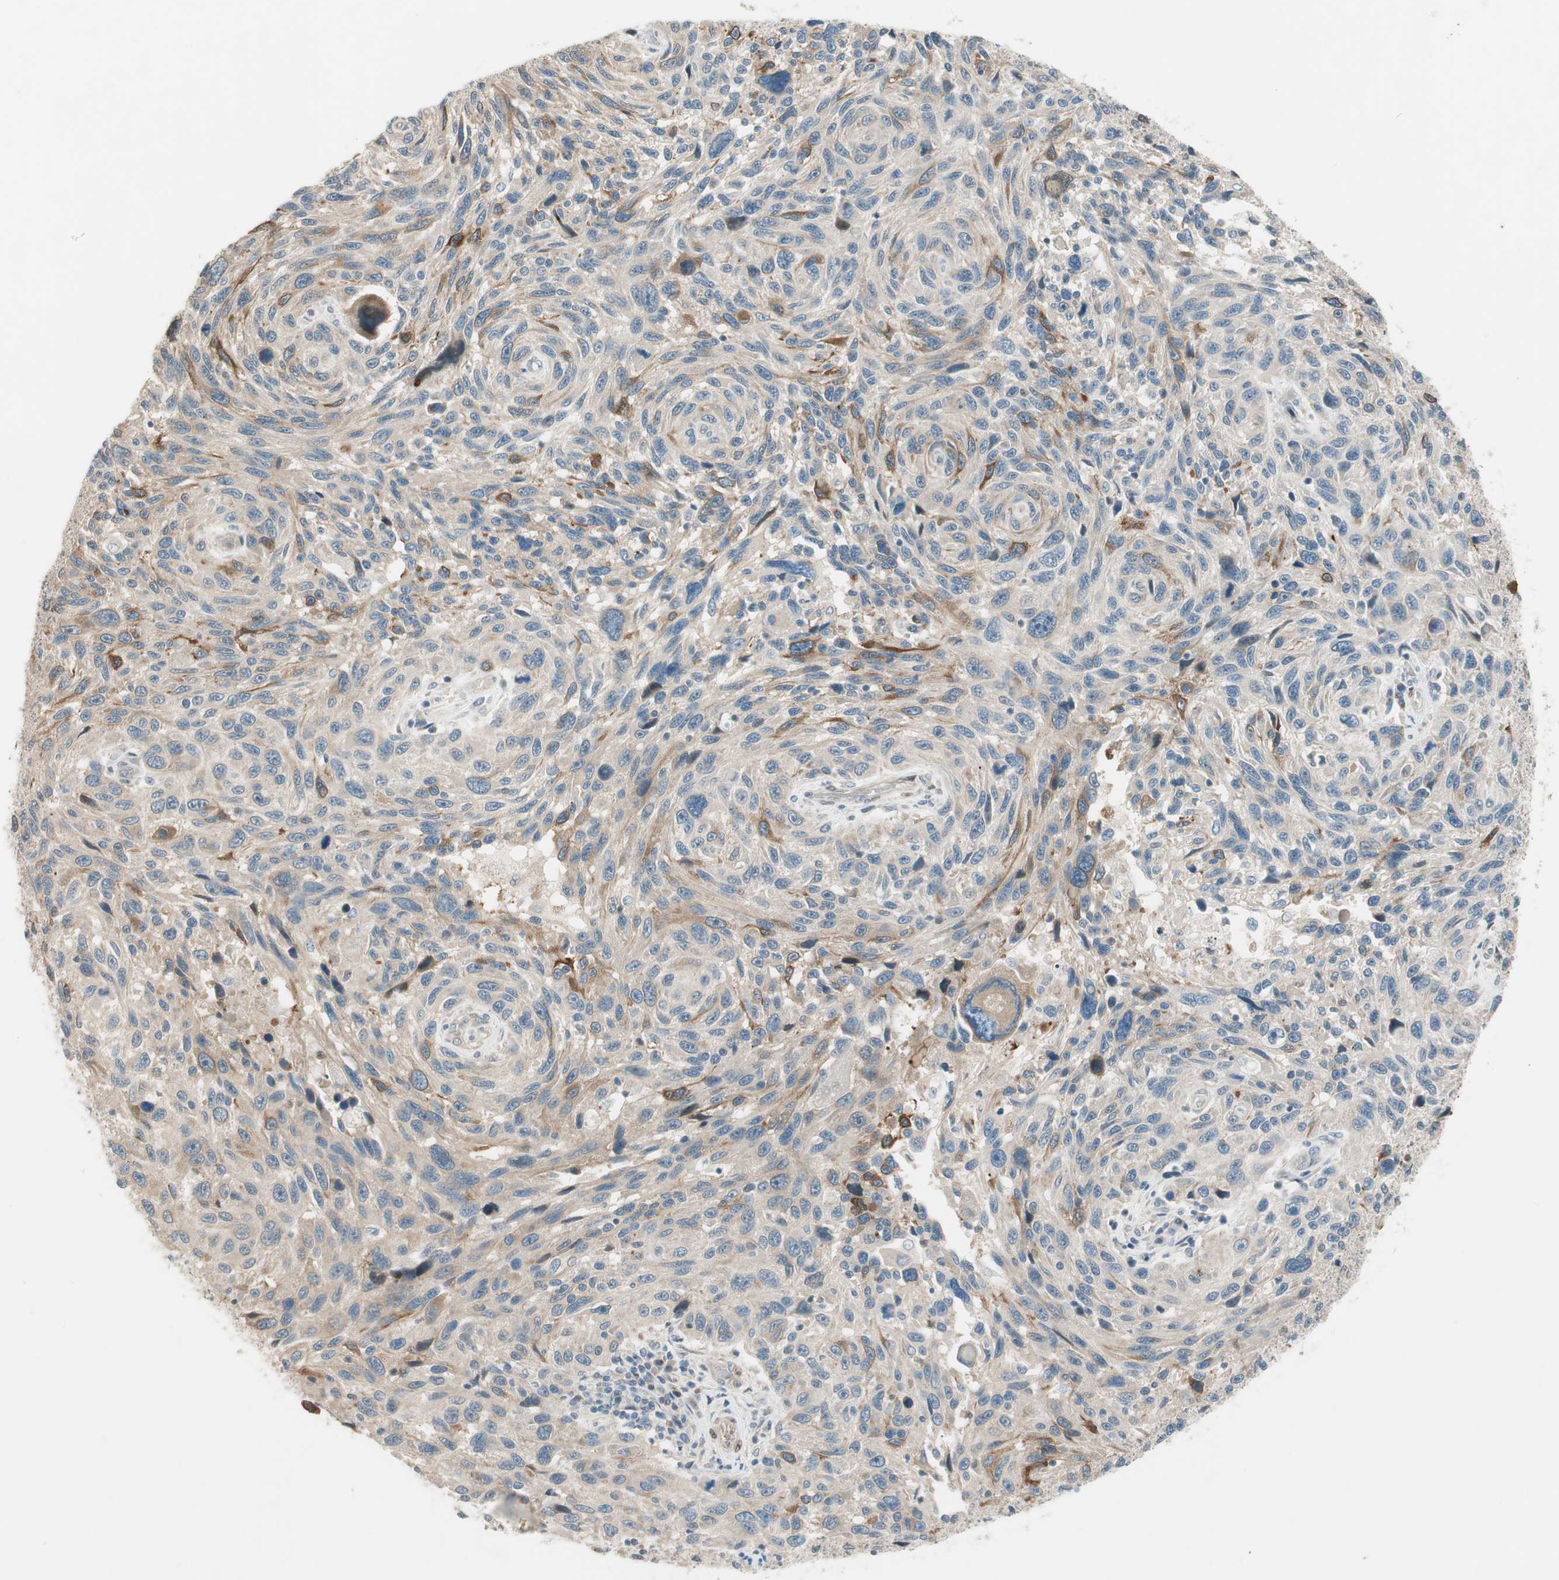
{"staining": {"intensity": "strong", "quantity": "<25%", "location": "cytoplasmic/membranous"}, "tissue": "melanoma", "cell_type": "Tumor cells", "image_type": "cancer", "snomed": [{"axis": "morphology", "description": "Malignant melanoma, NOS"}, {"axis": "topography", "description": "Skin"}], "caption": "Protein staining of malignant melanoma tissue demonstrates strong cytoplasmic/membranous expression in approximately <25% of tumor cells.", "gene": "CGRRF1", "patient": {"sex": "male", "age": 53}}